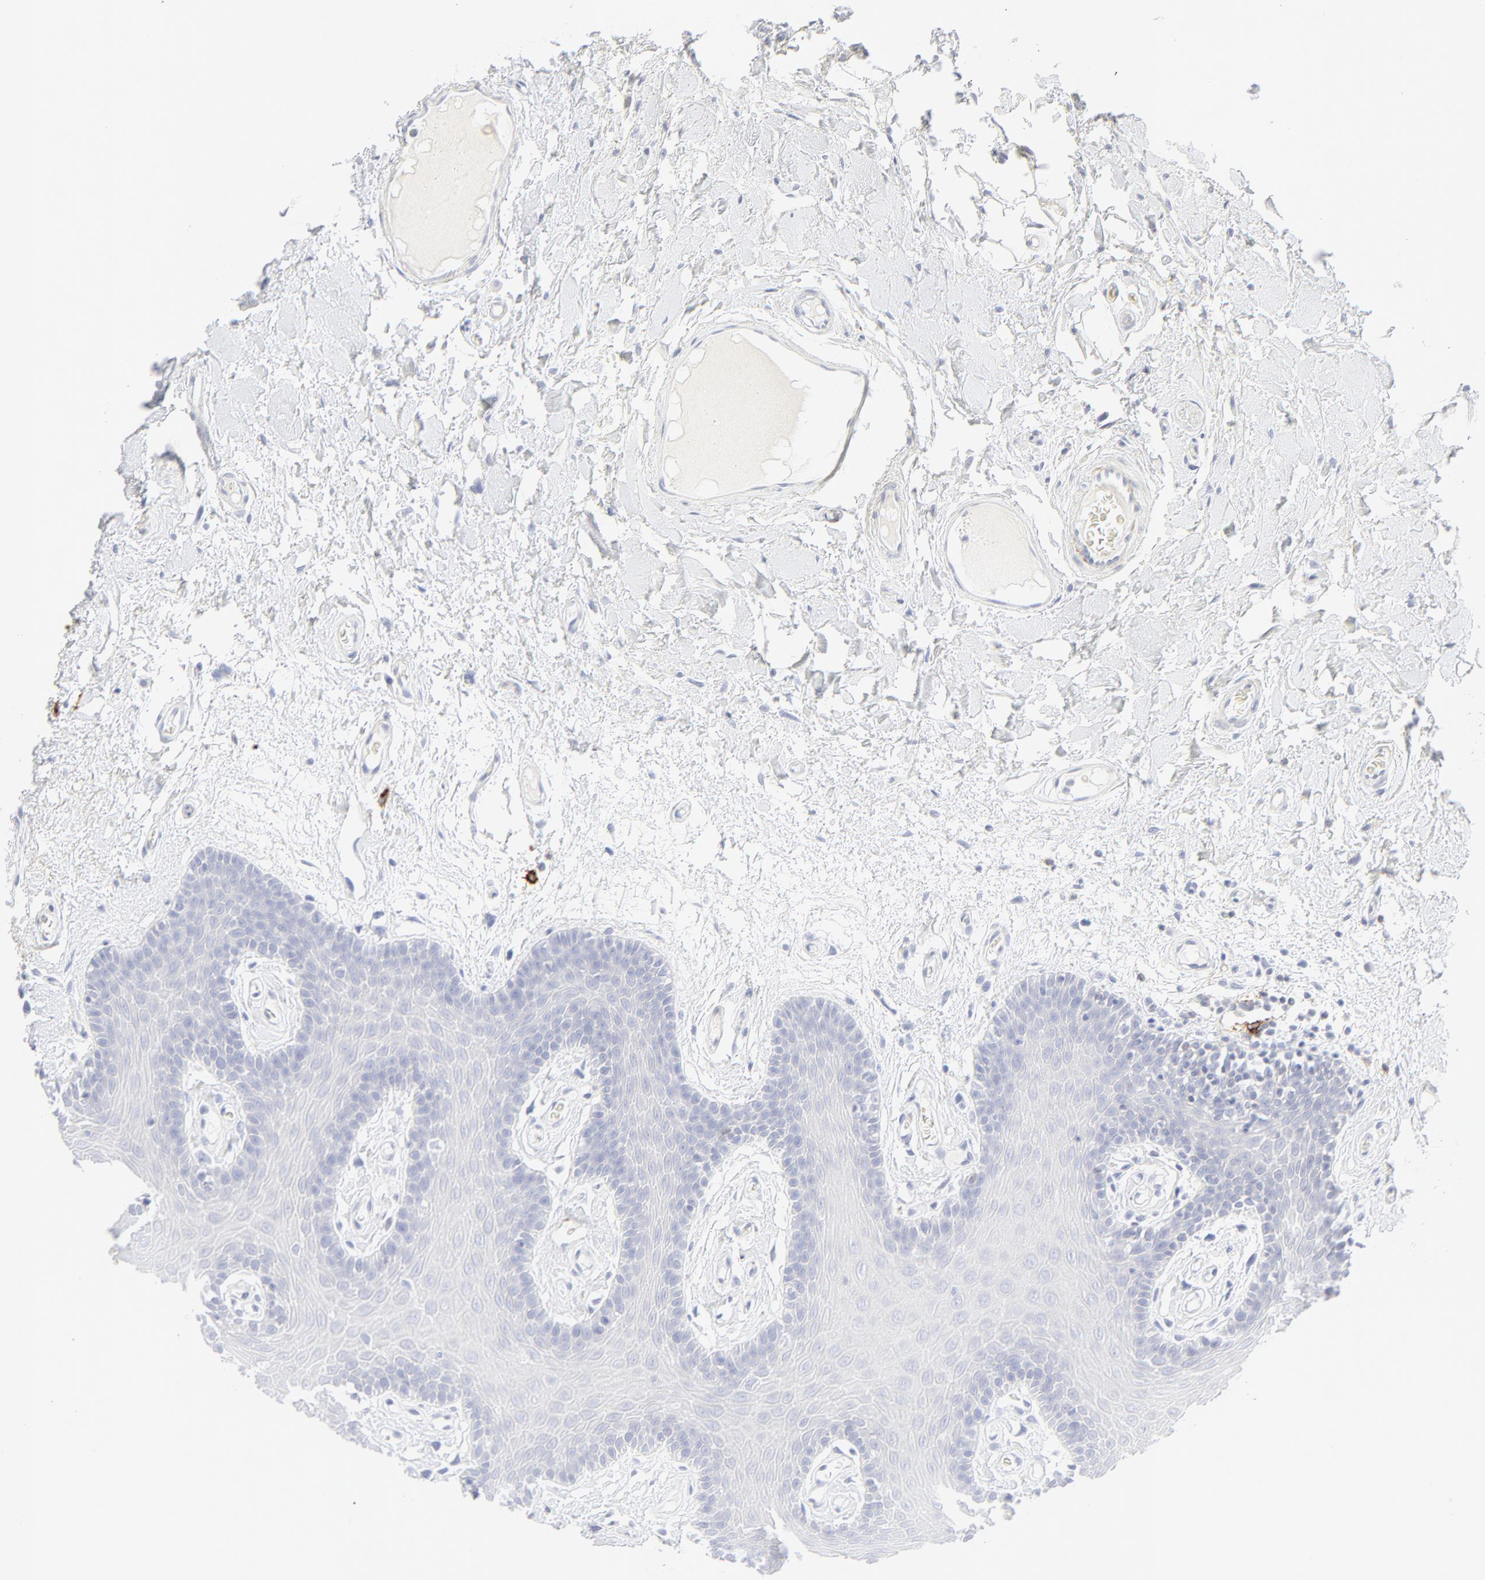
{"staining": {"intensity": "negative", "quantity": "none", "location": "none"}, "tissue": "oral mucosa", "cell_type": "Squamous epithelial cells", "image_type": "normal", "snomed": [{"axis": "morphology", "description": "Normal tissue, NOS"}, {"axis": "morphology", "description": "Squamous cell carcinoma, NOS"}, {"axis": "topography", "description": "Skeletal muscle"}, {"axis": "topography", "description": "Oral tissue"}, {"axis": "topography", "description": "Head-Neck"}], "caption": "Human oral mucosa stained for a protein using IHC reveals no positivity in squamous epithelial cells.", "gene": "CCR7", "patient": {"sex": "male", "age": 71}}